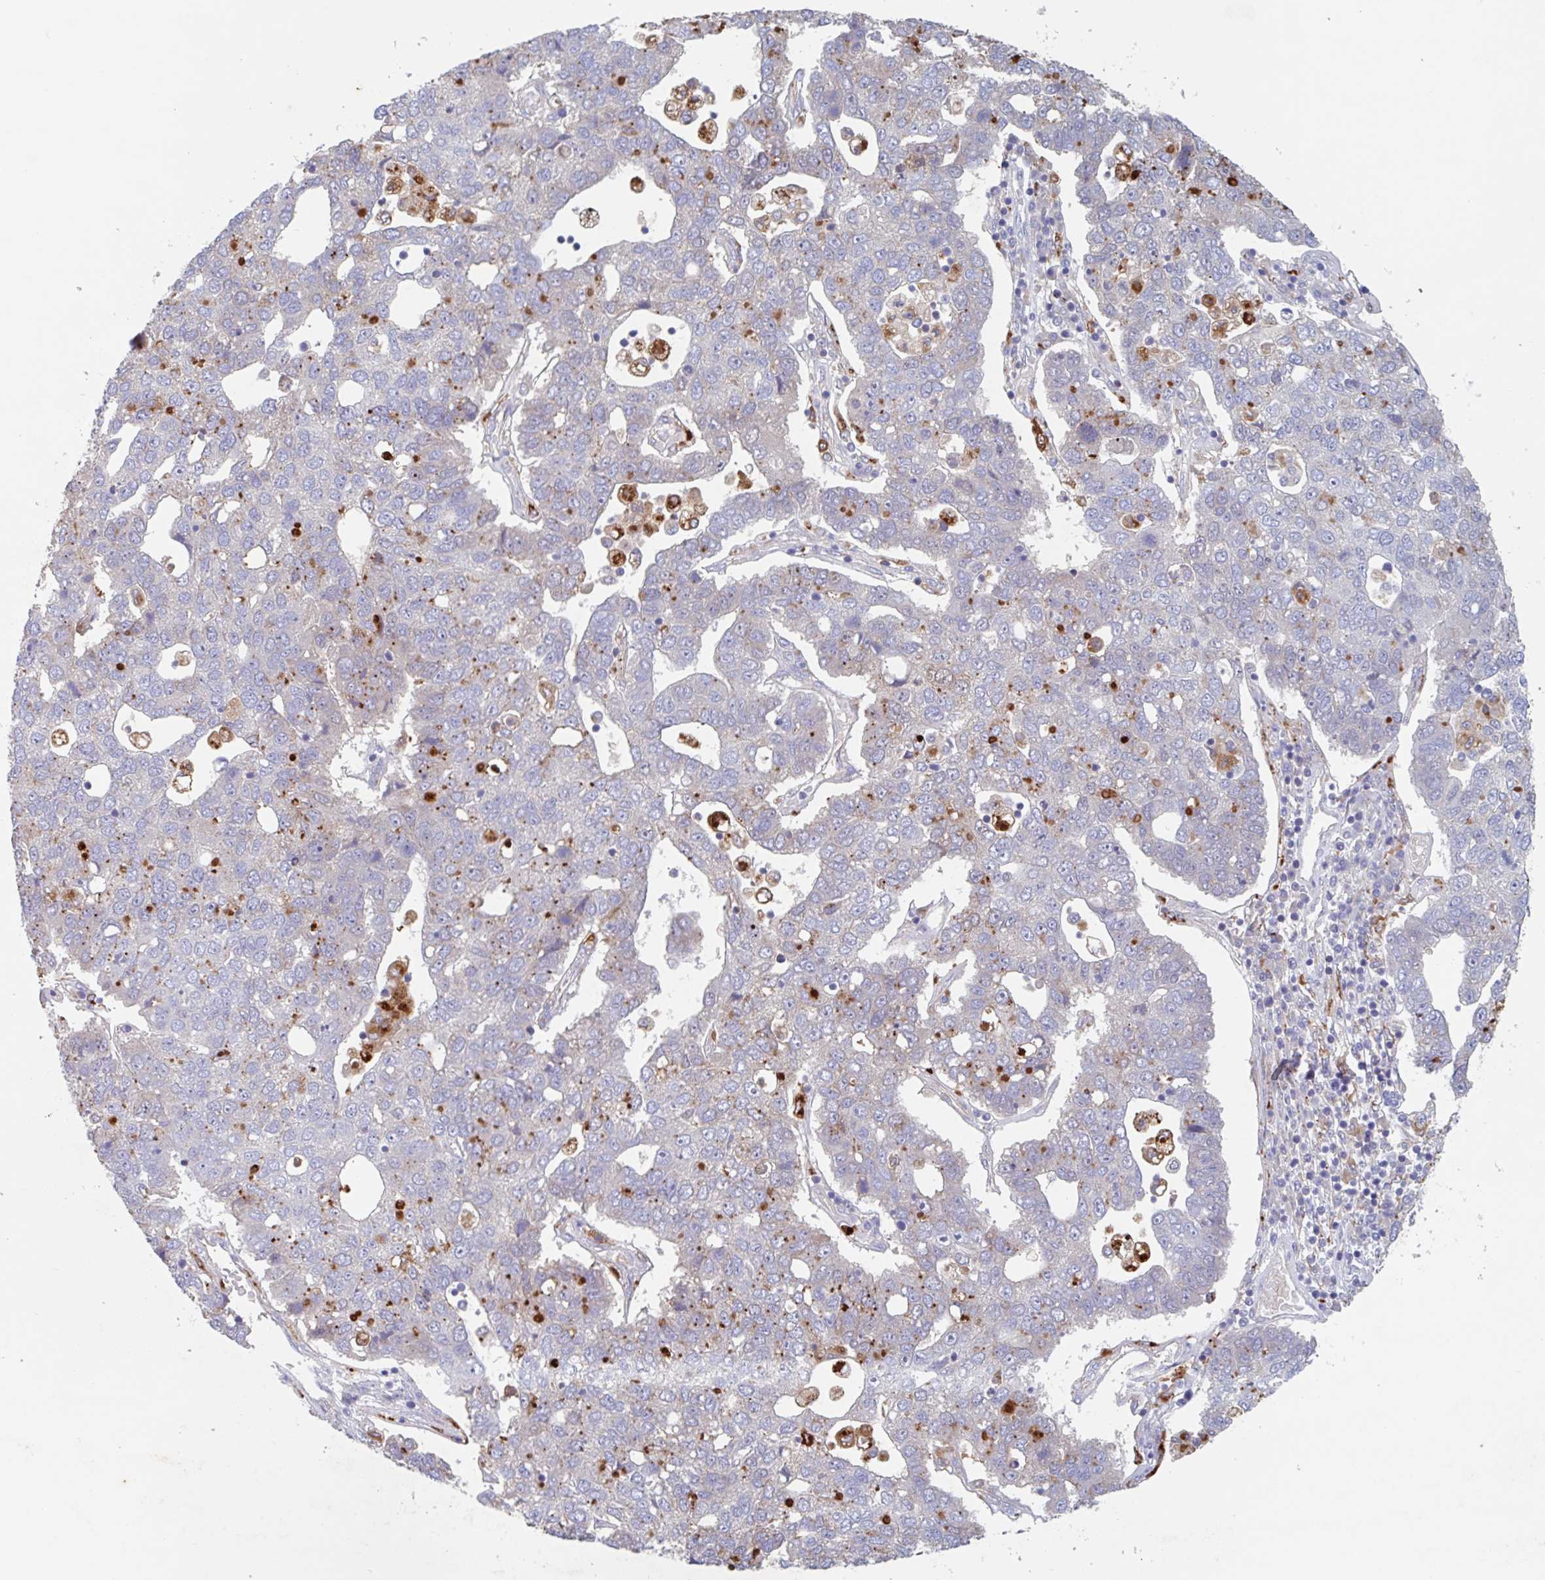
{"staining": {"intensity": "moderate", "quantity": "<25%", "location": "cytoplasmic/membranous"}, "tissue": "pancreatic cancer", "cell_type": "Tumor cells", "image_type": "cancer", "snomed": [{"axis": "morphology", "description": "Adenocarcinoma, NOS"}, {"axis": "topography", "description": "Pancreas"}], "caption": "An IHC image of tumor tissue is shown. Protein staining in brown highlights moderate cytoplasmic/membranous positivity in pancreatic cancer (adenocarcinoma) within tumor cells. (Brightfield microscopy of DAB IHC at high magnification).", "gene": "MANBA", "patient": {"sex": "female", "age": 61}}